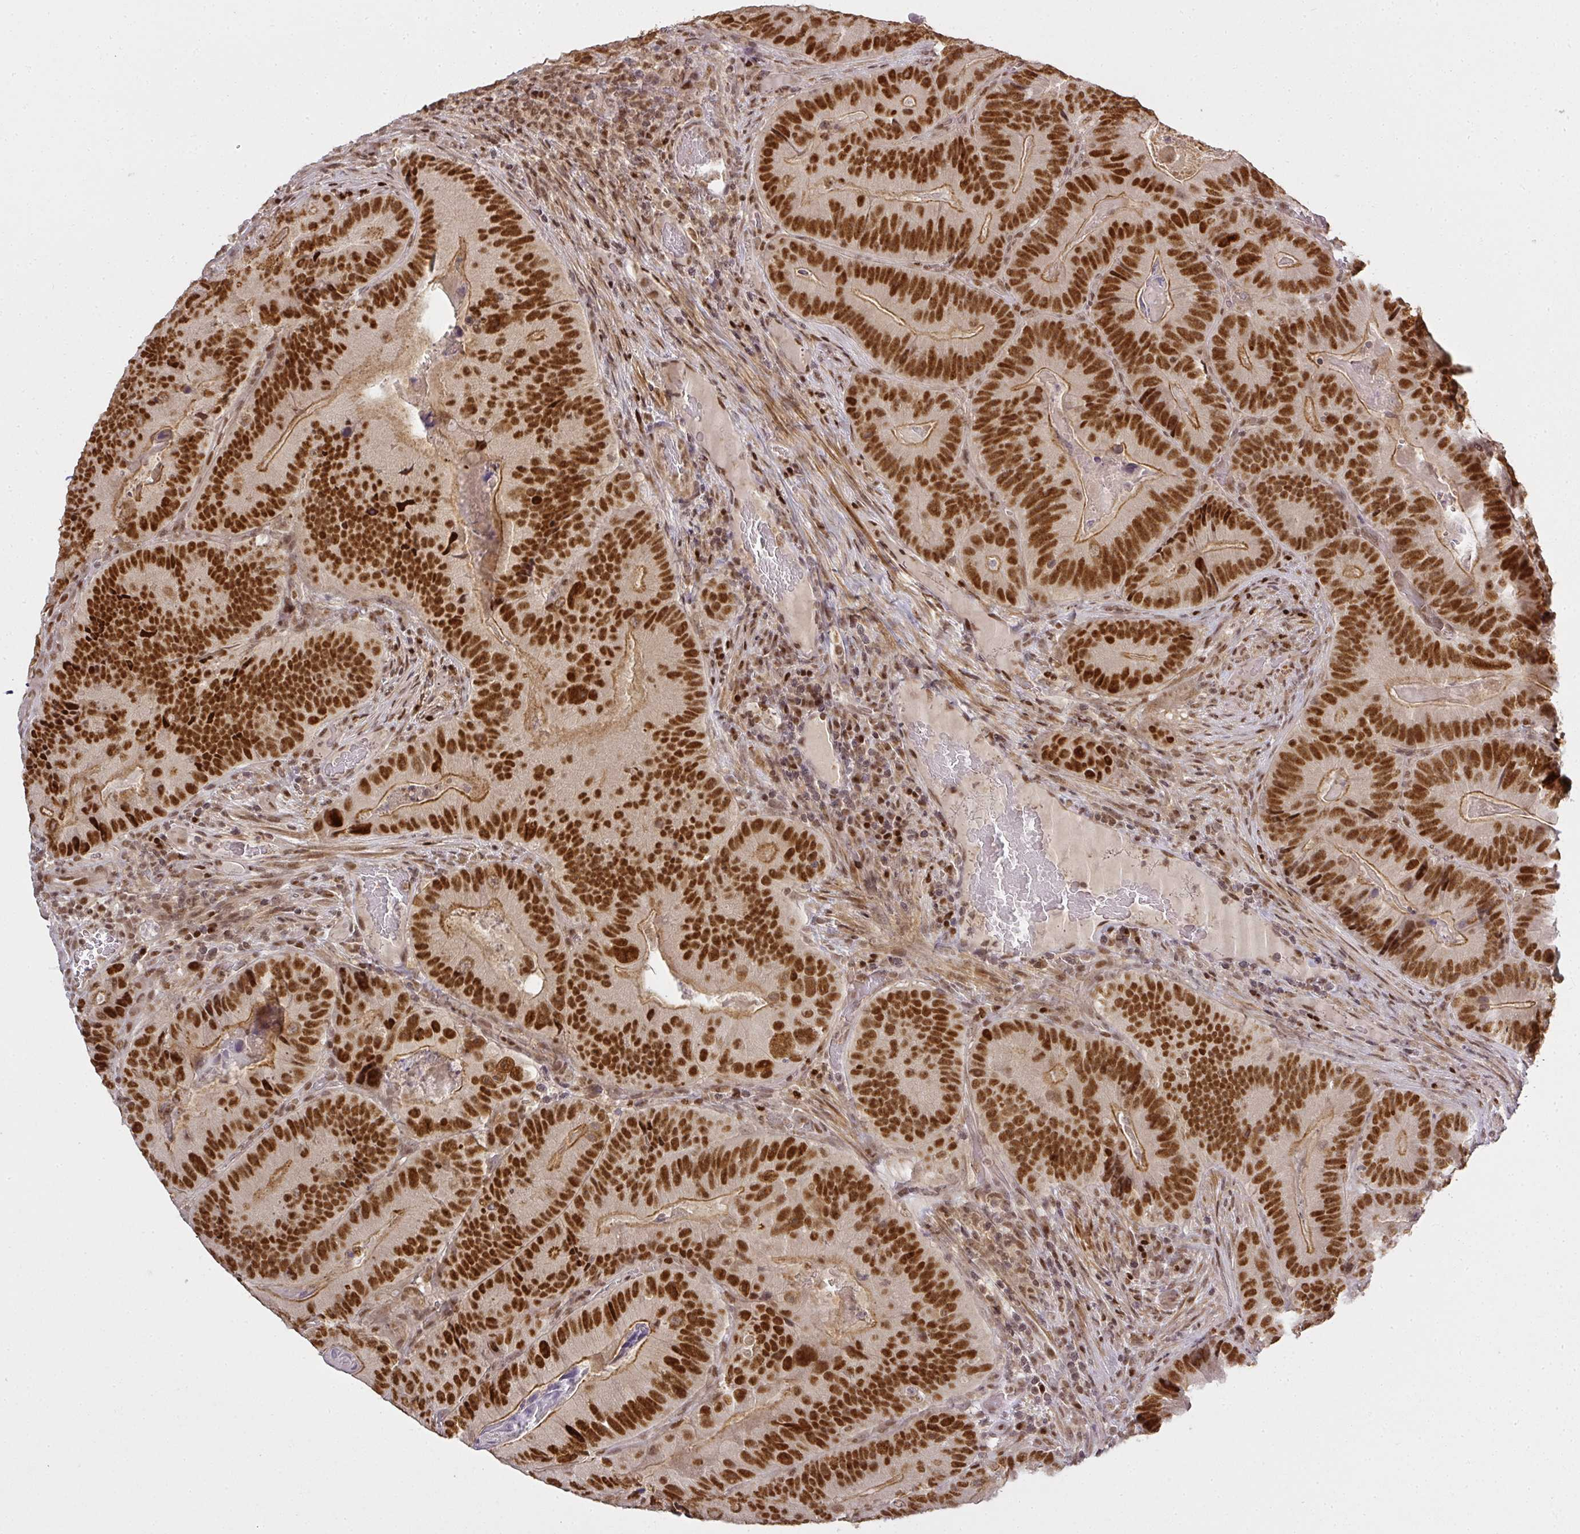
{"staining": {"intensity": "strong", "quantity": ">75%", "location": "cytoplasmic/membranous,nuclear"}, "tissue": "colorectal cancer", "cell_type": "Tumor cells", "image_type": "cancer", "snomed": [{"axis": "morphology", "description": "Adenocarcinoma, NOS"}, {"axis": "topography", "description": "Colon"}], "caption": "Human colorectal cancer stained with a brown dye reveals strong cytoplasmic/membranous and nuclear positive staining in about >75% of tumor cells.", "gene": "GPRIN2", "patient": {"sex": "female", "age": 86}}